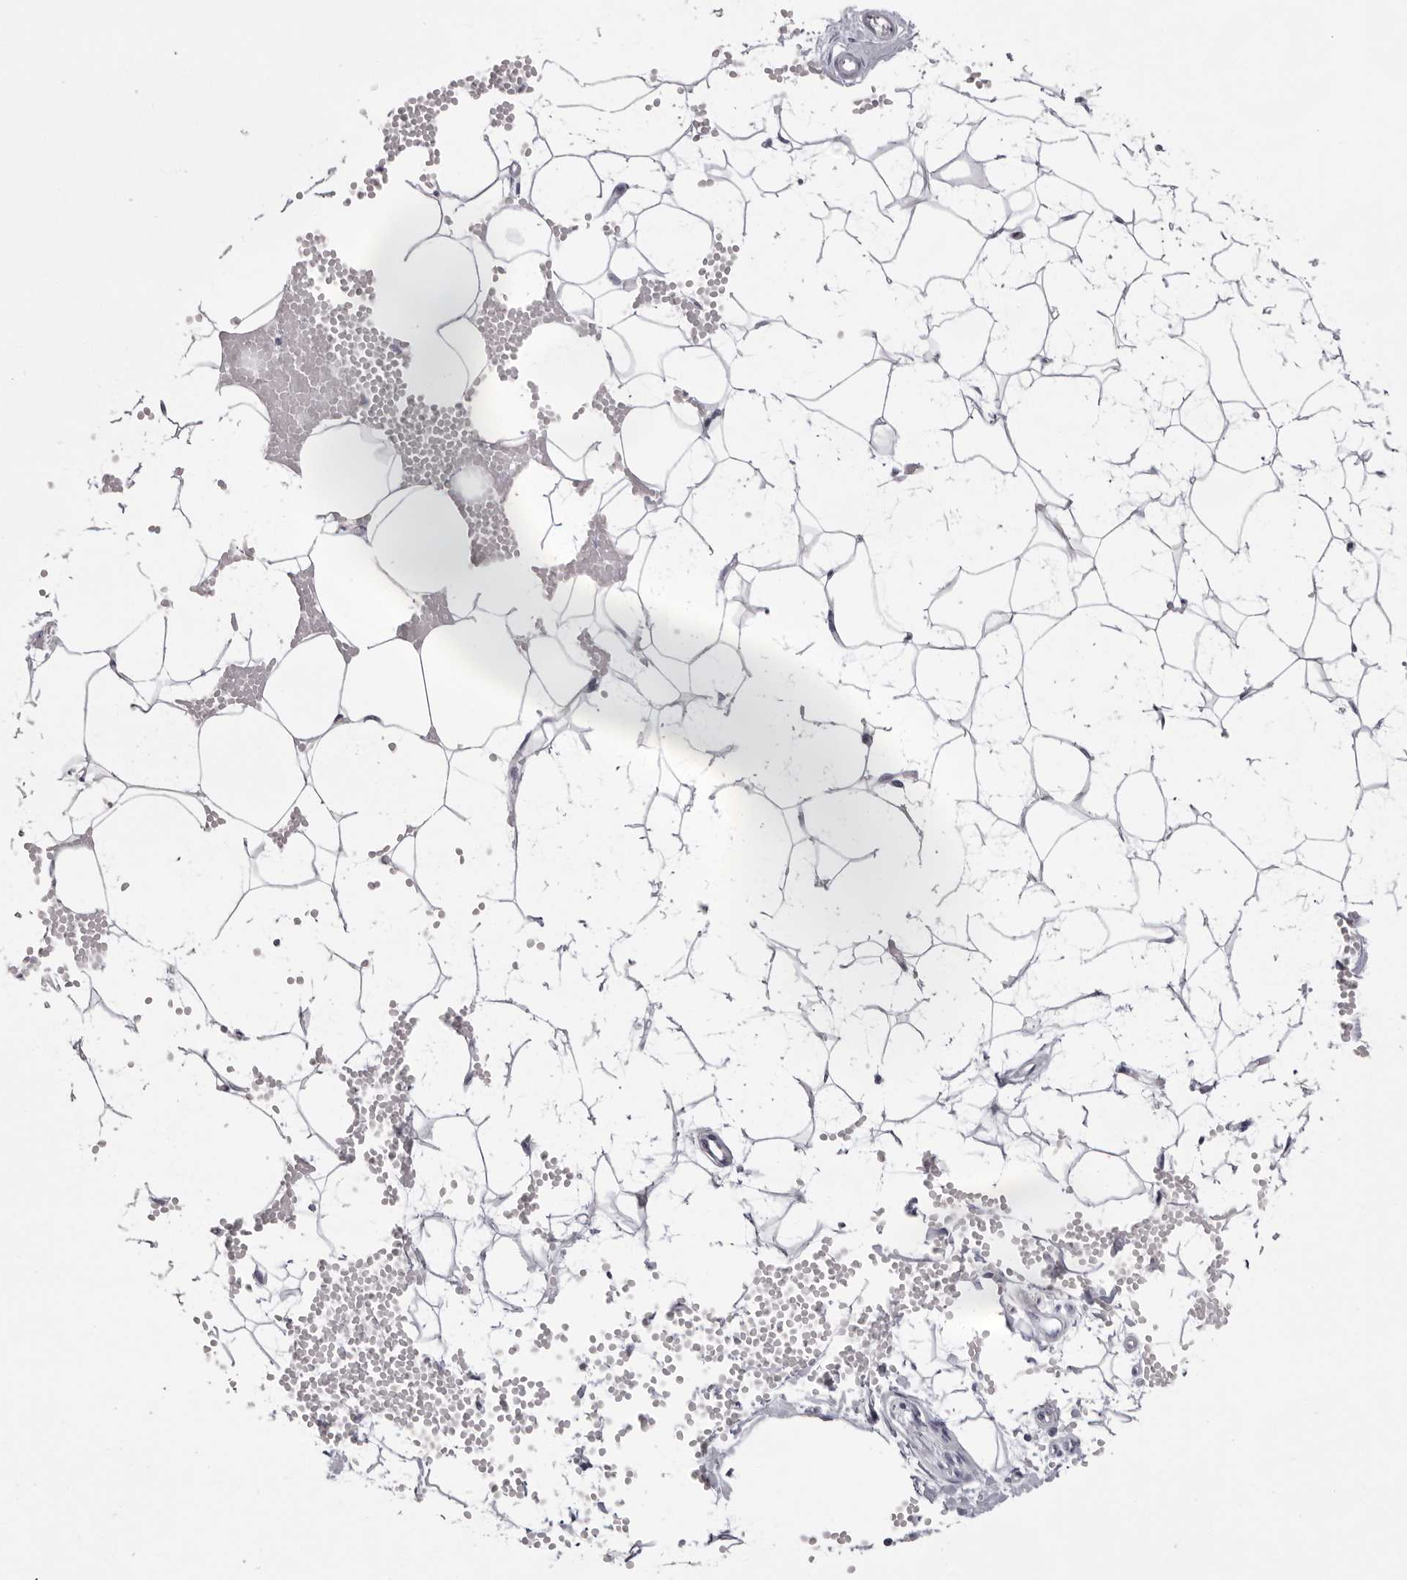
{"staining": {"intensity": "negative", "quantity": "none", "location": "none"}, "tissue": "adipose tissue", "cell_type": "Adipocytes", "image_type": "normal", "snomed": [{"axis": "morphology", "description": "Normal tissue, NOS"}, {"axis": "topography", "description": "Breast"}], "caption": "High power microscopy micrograph of an immunohistochemistry histopathology image of benign adipose tissue, revealing no significant expression in adipocytes. (DAB immunohistochemistry, high magnification).", "gene": "TMOD4", "patient": {"sex": "female", "age": 23}}